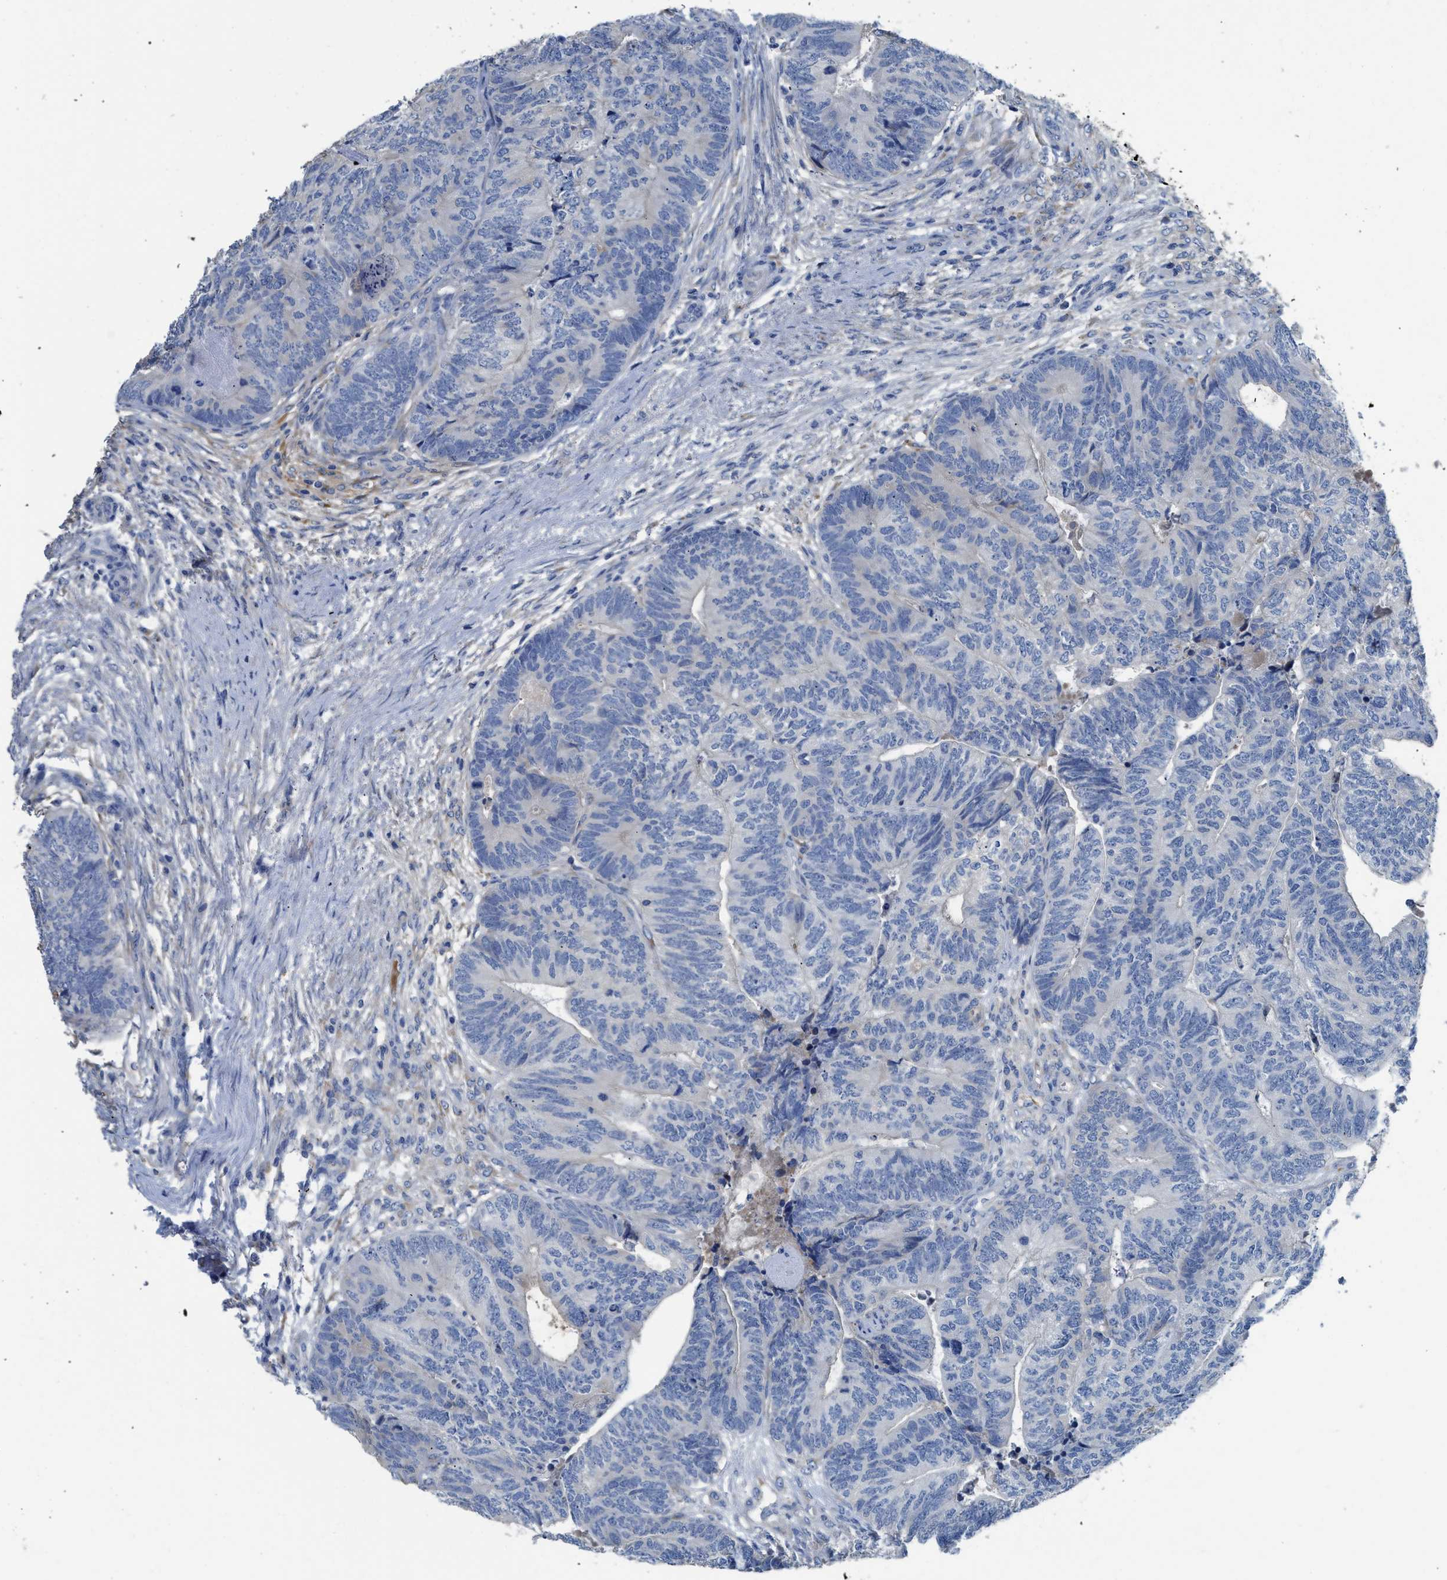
{"staining": {"intensity": "negative", "quantity": "none", "location": "none"}, "tissue": "colorectal cancer", "cell_type": "Tumor cells", "image_type": "cancer", "snomed": [{"axis": "morphology", "description": "Adenocarcinoma, NOS"}, {"axis": "topography", "description": "Colon"}], "caption": "IHC micrograph of neoplastic tissue: adenocarcinoma (colorectal) stained with DAB (3,3'-diaminobenzidine) reveals no significant protein positivity in tumor cells.", "gene": "C1S", "patient": {"sex": "female", "age": 67}}